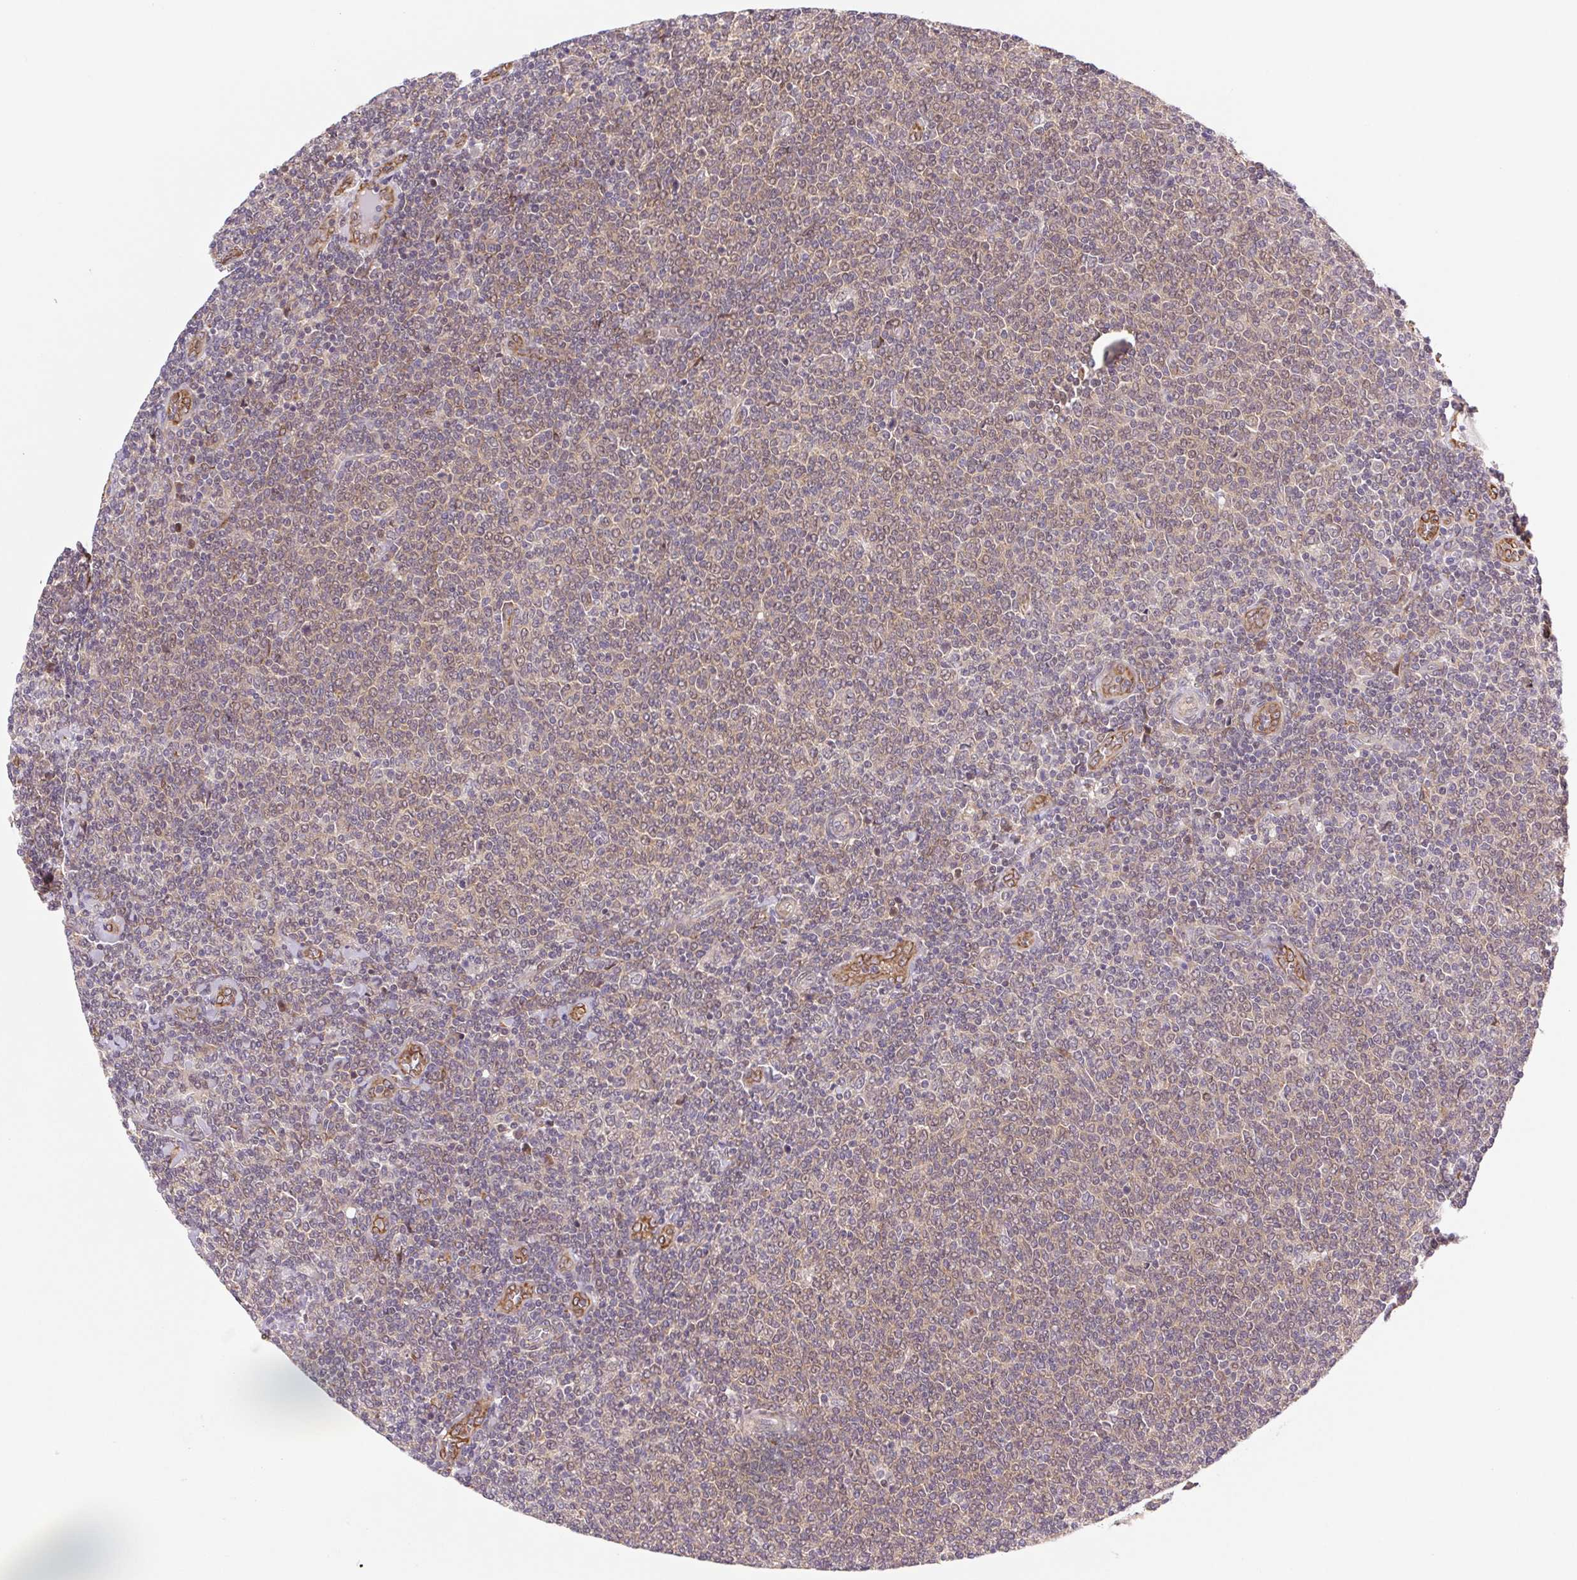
{"staining": {"intensity": "weak", "quantity": "25%-75%", "location": "cytoplasmic/membranous"}, "tissue": "lymphoma", "cell_type": "Tumor cells", "image_type": "cancer", "snomed": [{"axis": "morphology", "description": "Malignant lymphoma, non-Hodgkin's type, Low grade"}, {"axis": "topography", "description": "Lymph node"}], "caption": "Tumor cells demonstrate low levels of weak cytoplasmic/membranous expression in approximately 25%-75% of cells in human lymphoma. Using DAB (brown) and hematoxylin (blue) stains, captured at high magnification using brightfield microscopy.", "gene": "LYPD5", "patient": {"sex": "male", "age": 52}}